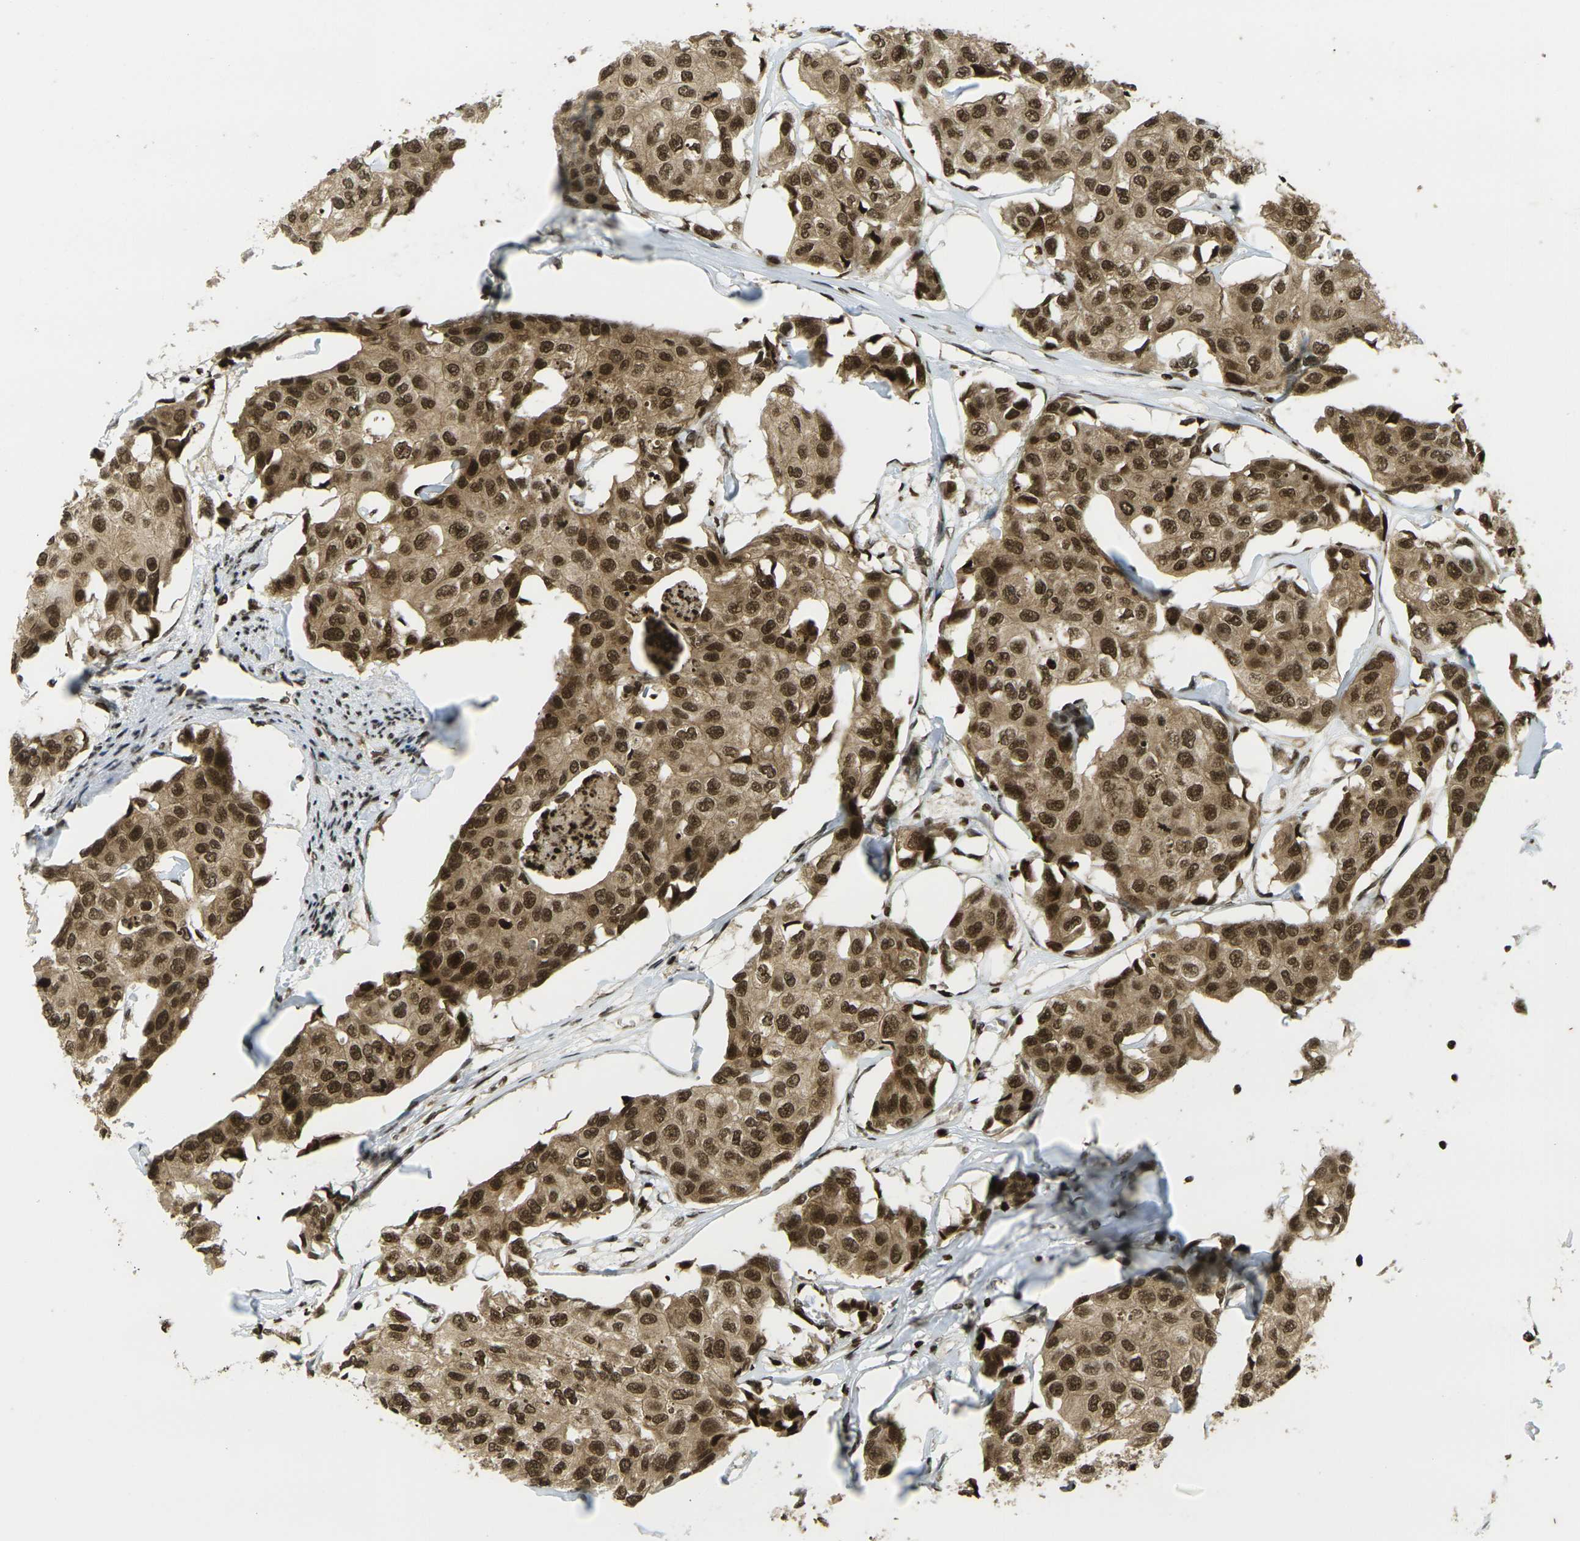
{"staining": {"intensity": "strong", "quantity": ">75%", "location": "cytoplasmic/membranous,nuclear"}, "tissue": "breast cancer", "cell_type": "Tumor cells", "image_type": "cancer", "snomed": [{"axis": "morphology", "description": "Duct carcinoma"}, {"axis": "topography", "description": "Breast"}], "caption": "Protein analysis of breast intraductal carcinoma tissue displays strong cytoplasmic/membranous and nuclear expression in approximately >75% of tumor cells.", "gene": "RUVBL2", "patient": {"sex": "female", "age": 80}}